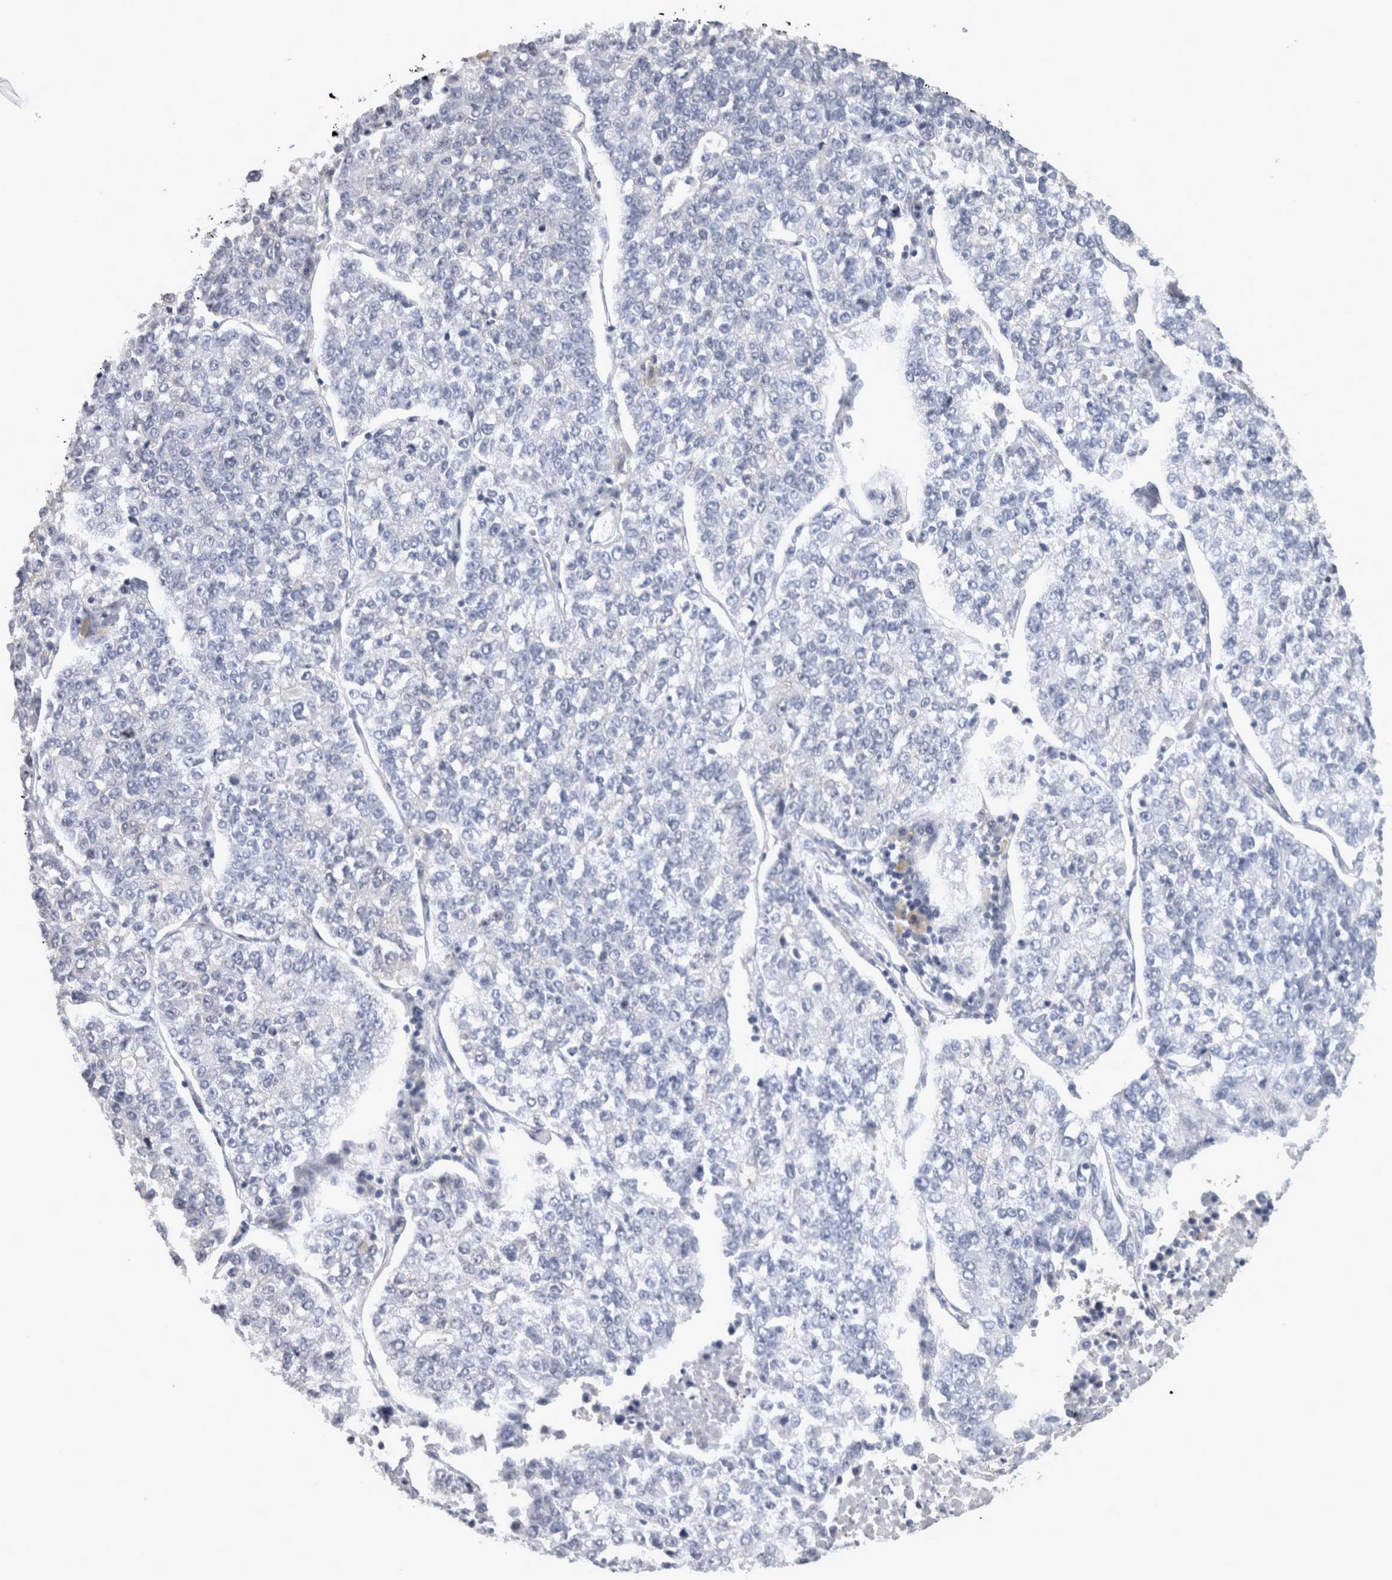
{"staining": {"intensity": "negative", "quantity": "none", "location": "none"}, "tissue": "lung cancer", "cell_type": "Tumor cells", "image_type": "cancer", "snomed": [{"axis": "morphology", "description": "Adenocarcinoma, NOS"}, {"axis": "topography", "description": "Lung"}], "caption": "High magnification brightfield microscopy of adenocarcinoma (lung) stained with DAB (3,3'-diaminobenzidine) (brown) and counterstained with hematoxylin (blue): tumor cells show no significant expression.", "gene": "TCAP", "patient": {"sex": "male", "age": 49}}